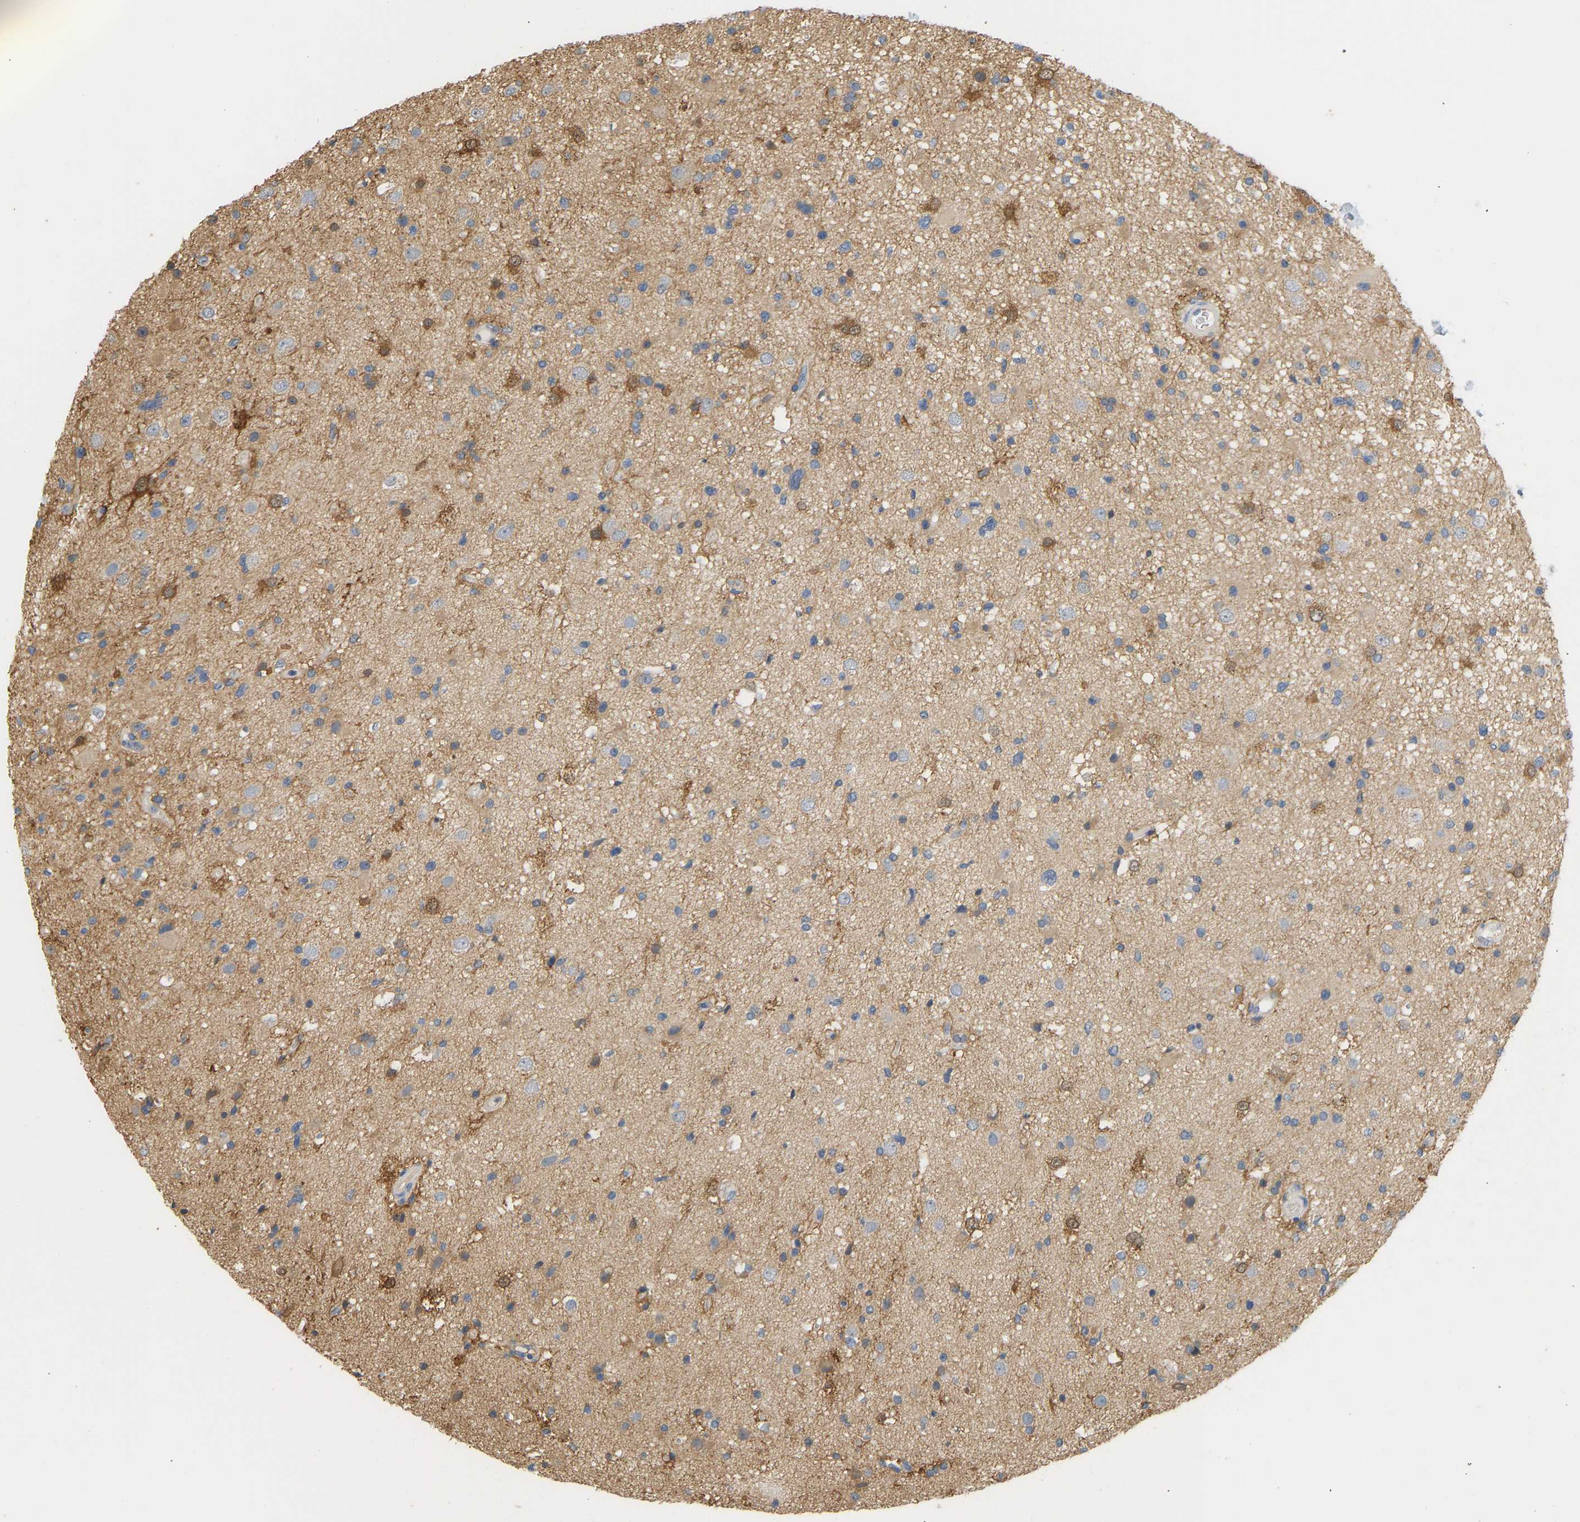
{"staining": {"intensity": "moderate", "quantity": "25%-75%", "location": "cytoplasmic/membranous"}, "tissue": "glioma", "cell_type": "Tumor cells", "image_type": "cancer", "snomed": [{"axis": "morphology", "description": "Glioma, malignant, High grade"}, {"axis": "topography", "description": "Brain"}], "caption": "A brown stain shows moderate cytoplasmic/membranous staining of a protein in malignant glioma (high-grade) tumor cells. (DAB IHC, brown staining for protein, blue staining for nuclei).", "gene": "ENO1", "patient": {"sex": "male", "age": 33}}